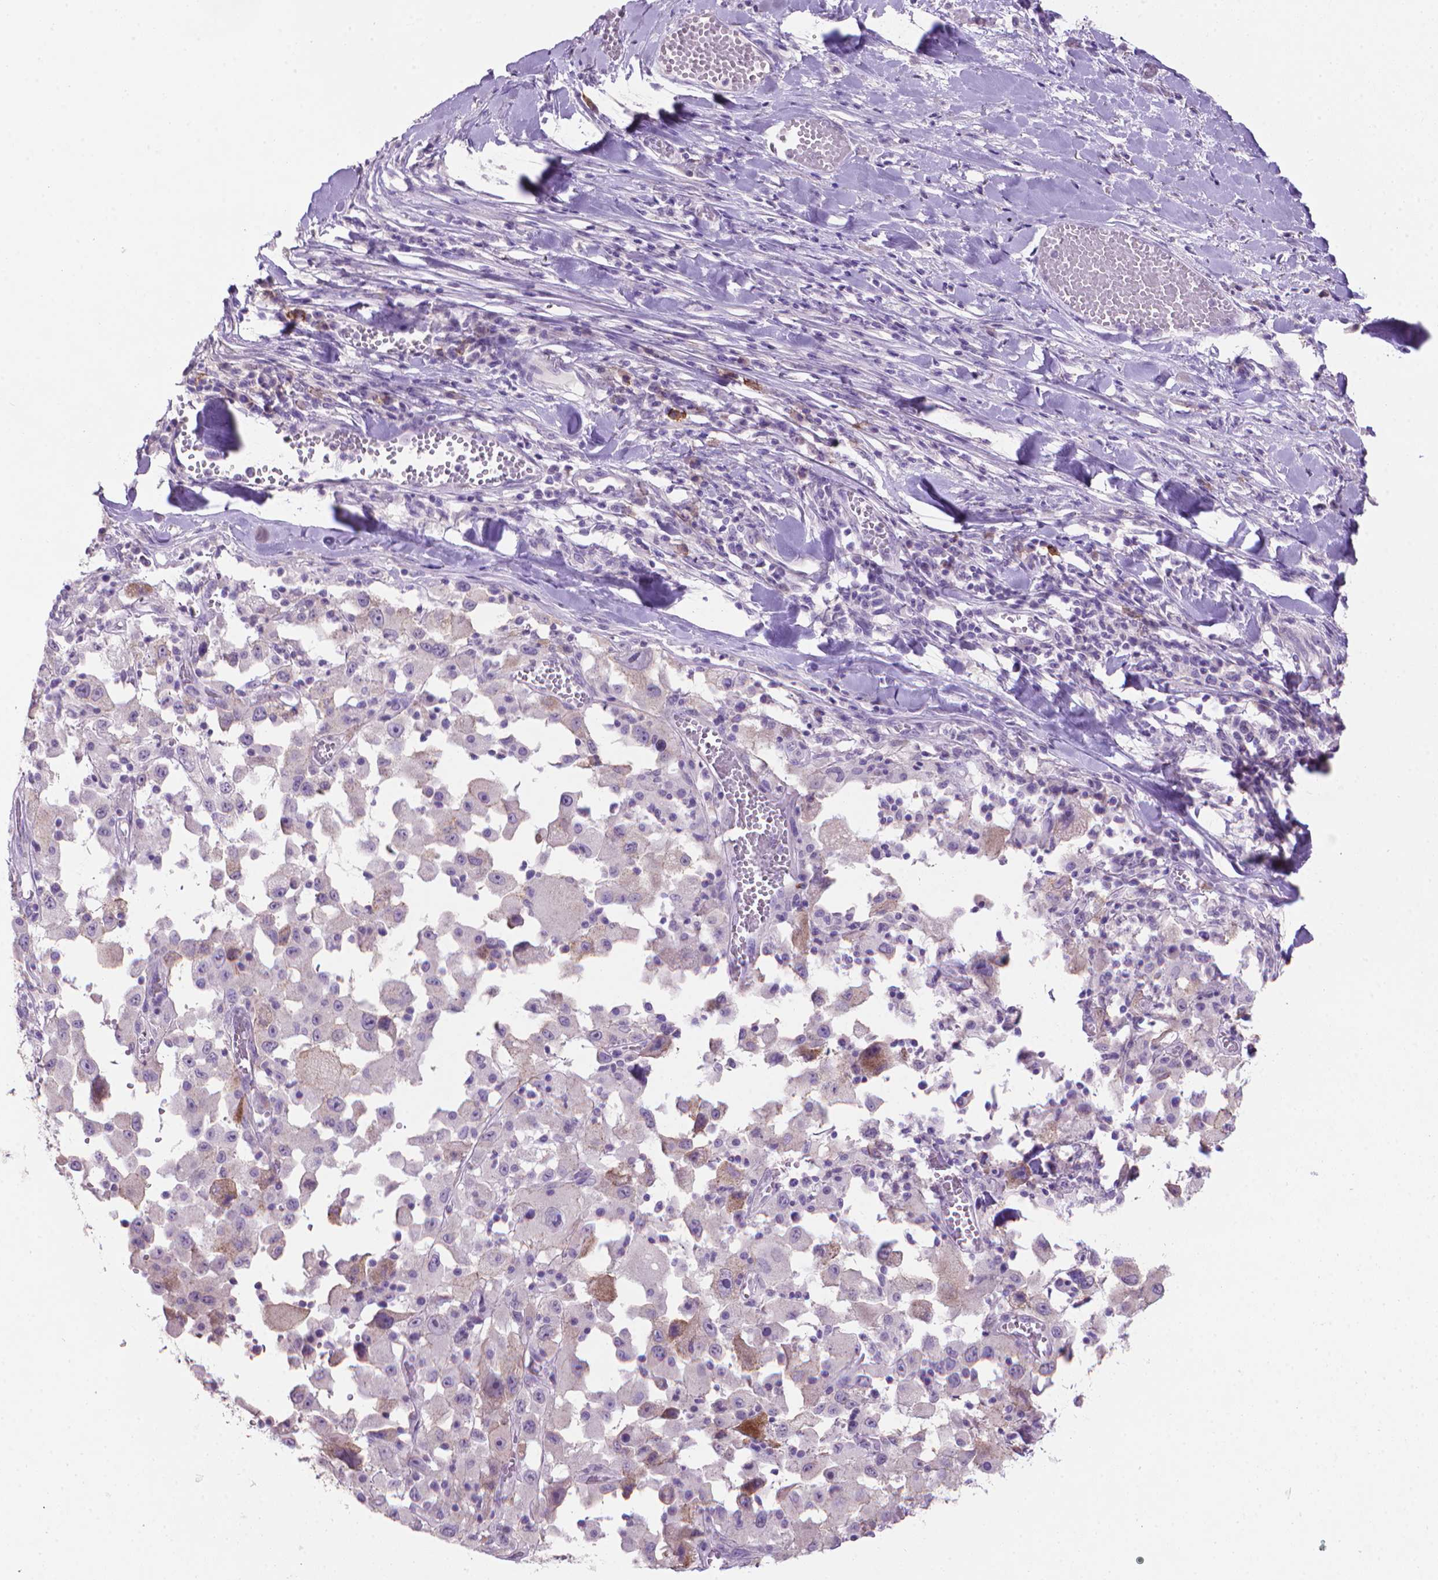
{"staining": {"intensity": "negative", "quantity": "none", "location": "none"}, "tissue": "melanoma", "cell_type": "Tumor cells", "image_type": "cancer", "snomed": [{"axis": "morphology", "description": "Malignant melanoma, Metastatic site"}, {"axis": "topography", "description": "Lymph node"}], "caption": "Immunohistochemical staining of human melanoma reveals no significant expression in tumor cells. (DAB IHC, high magnification).", "gene": "MUC1", "patient": {"sex": "male", "age": 50}}